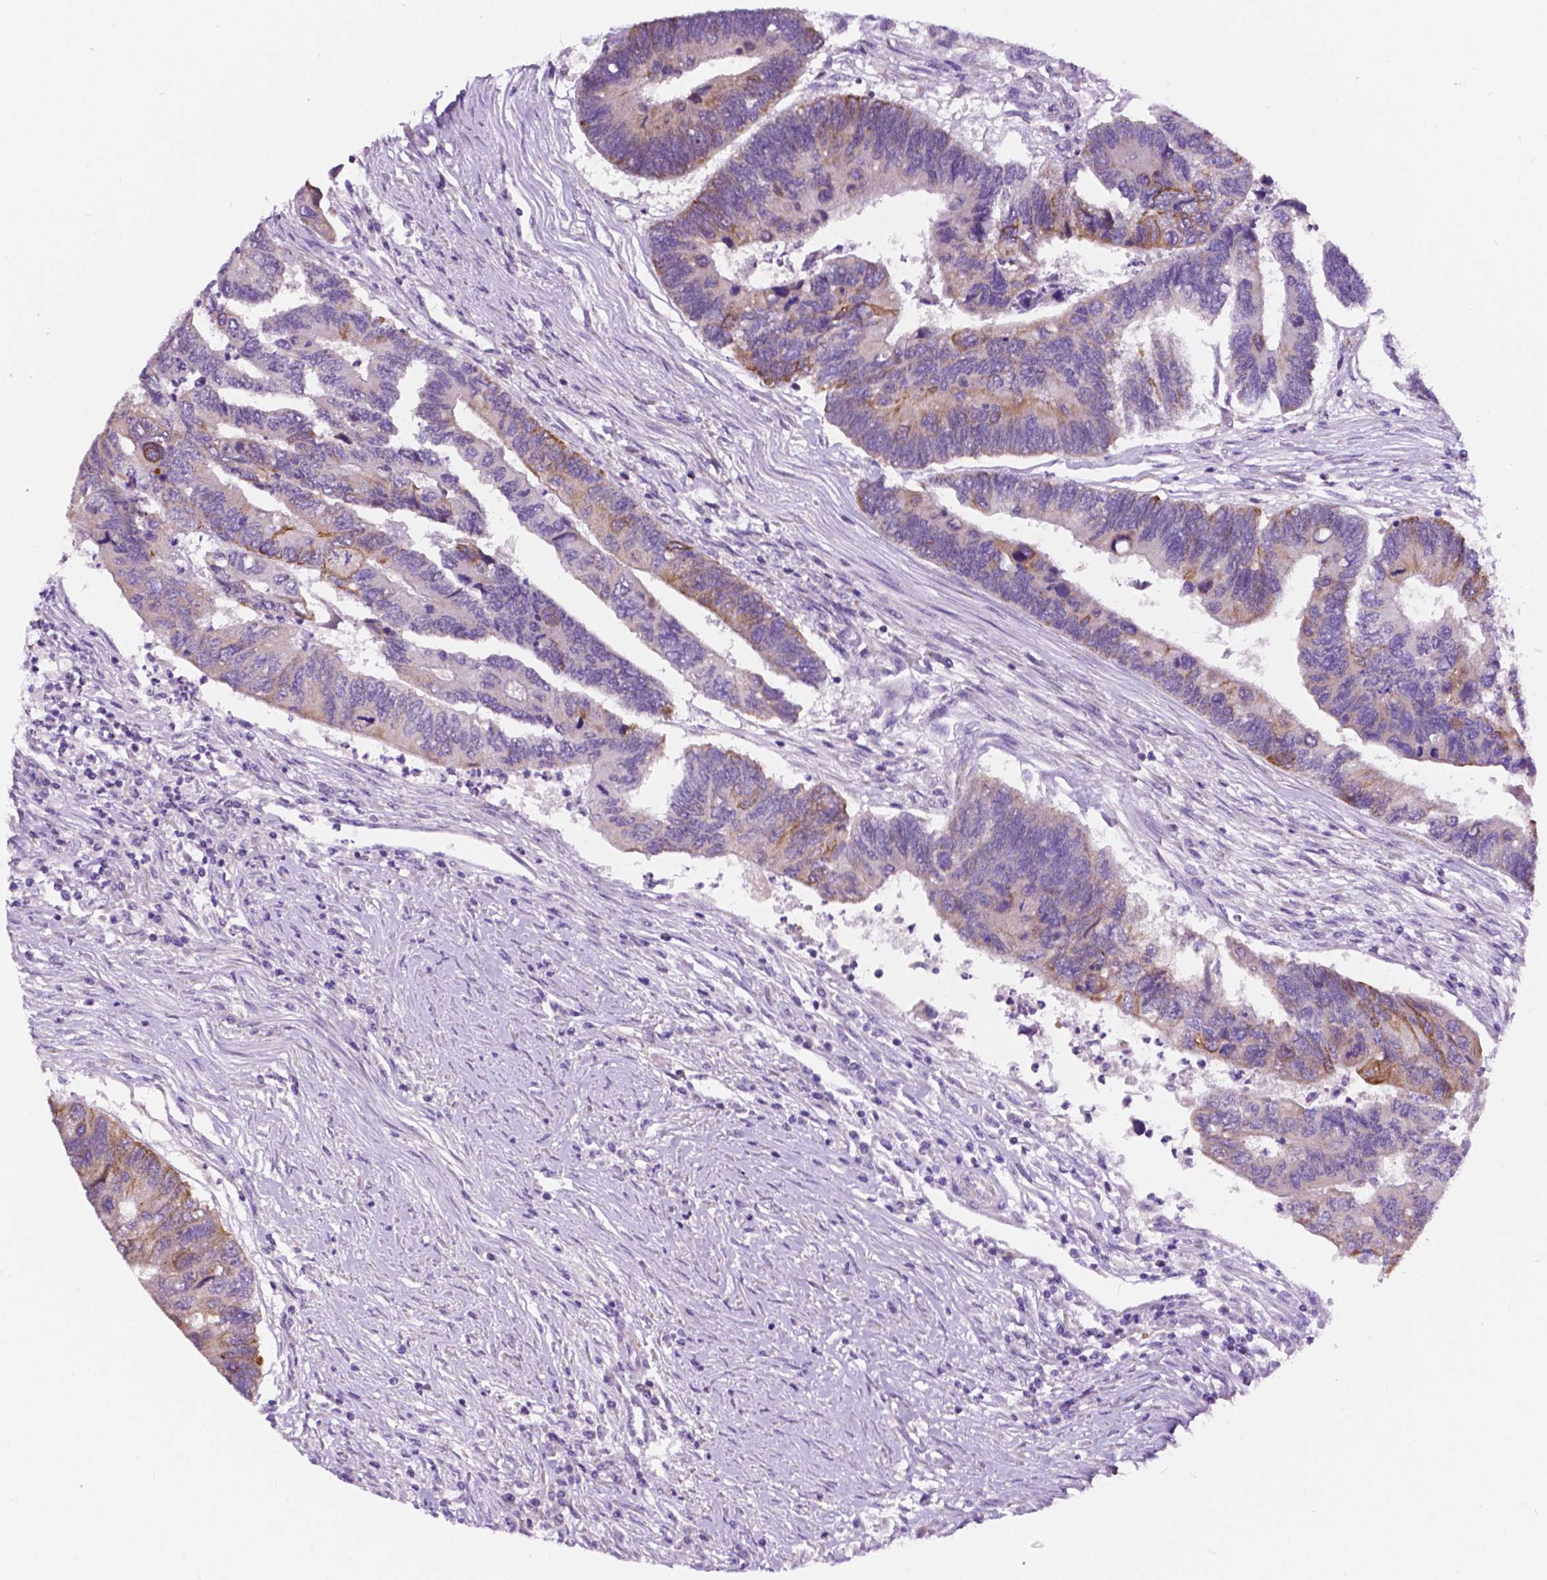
{"staining": {"intensity": "moderate", "quantity": "<25%", "location": "cytoplasmic/membranous"}, "tissue": "colorectal cancer", "cell_type": "Tumor cells", "image_type": "cancer", "snomed": [{"axis": "morphology", "description": "Adenocarcinoma, NOS"}, {"axis": "topography", "description": "Colon"}], "caption": "Protein expression analysis of colorectal cancer demonstrates moderate cytoplasmic/membranous expression in approximately <25% of tumor cells. The protein is shown in brown color, while the nuclei are stained blue.", "gene": "TRPV5", "patient": {"sex": "female", "age": 67}}